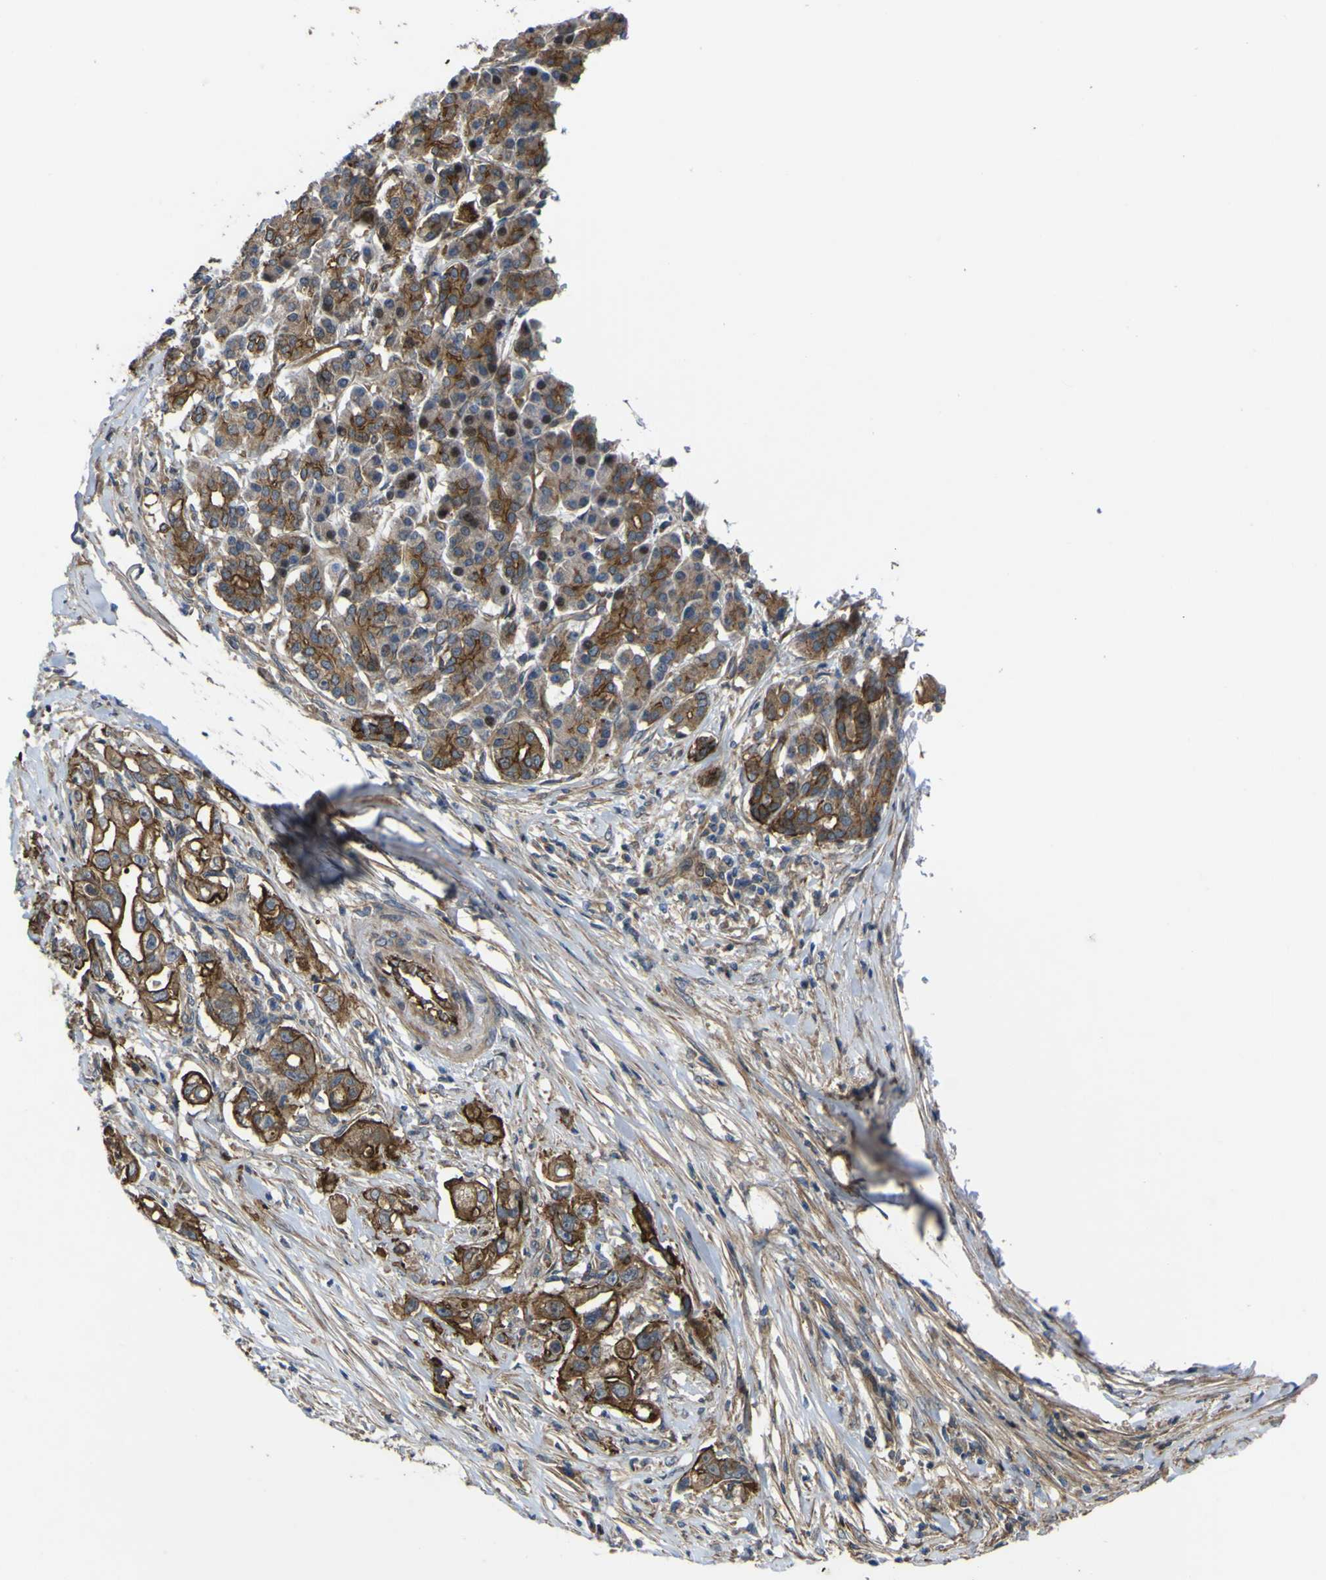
{"staining": {"intensity": "moderate", "quantity": ">75%", "location": "cytoplasmic/membranous"}, "tissue": "pancreatic cancer", "cell_type": "Tumor cells", "image_type": "cancer", "snomed": [{"axis": "morphology", "description": "Normal tissue, NOS"}, {"axis": "topography", "description": "Pancreas"}], "caption": "Approximately >75% of tumor cells in human pancreatic cancer exhibit moderate cytoplasmic/membranous protein staining as visualized by brown immunohistochemical staining.", "gene": "FBXO30", "patient": {"sex": "male", "age": 42}}